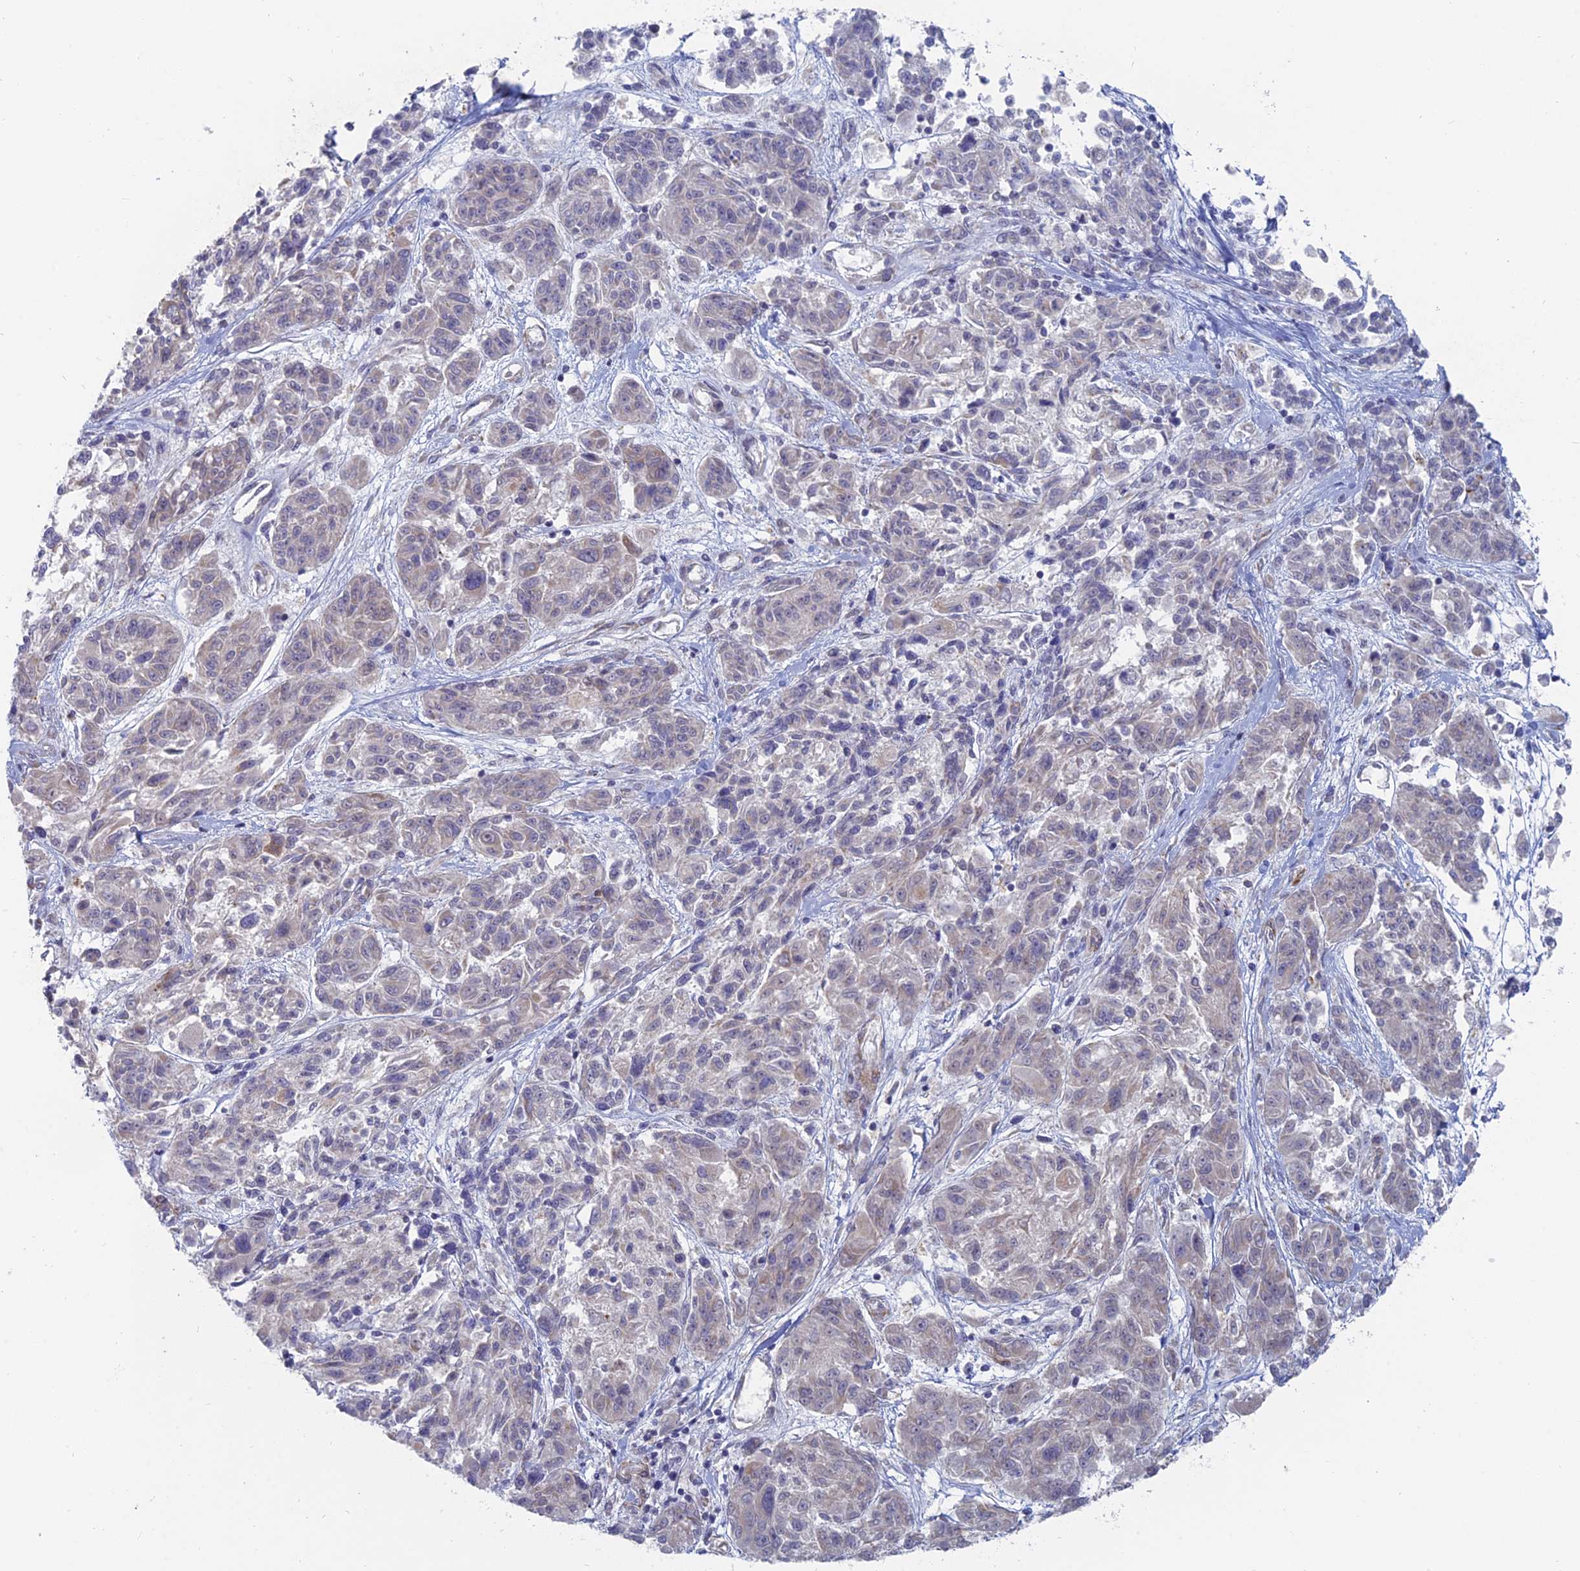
{"staining": {"intensity": "weak", "quantity": "25%-75%", "location": "cytoplasmic/membranous"}, "tissue": "melanoma", "cell_type": "Tumor cells", "image_type": "cancer", "snomed": [{"axis": "morphology", "description": "Malignant melanoma, NOS"}, {"axis": "topography", "description": "Skin"}], "caption": "This micrograph exhibits melanoma stained with immunohistochemistry (IHC) to label a protein in brown. The cytoplasmic/membranous of tumor cells show weak positivity for the protein. Nuclei are counter-stained blue.", "gene": "TBC1D30", "patient": {"sex": "male", "age": 53}}